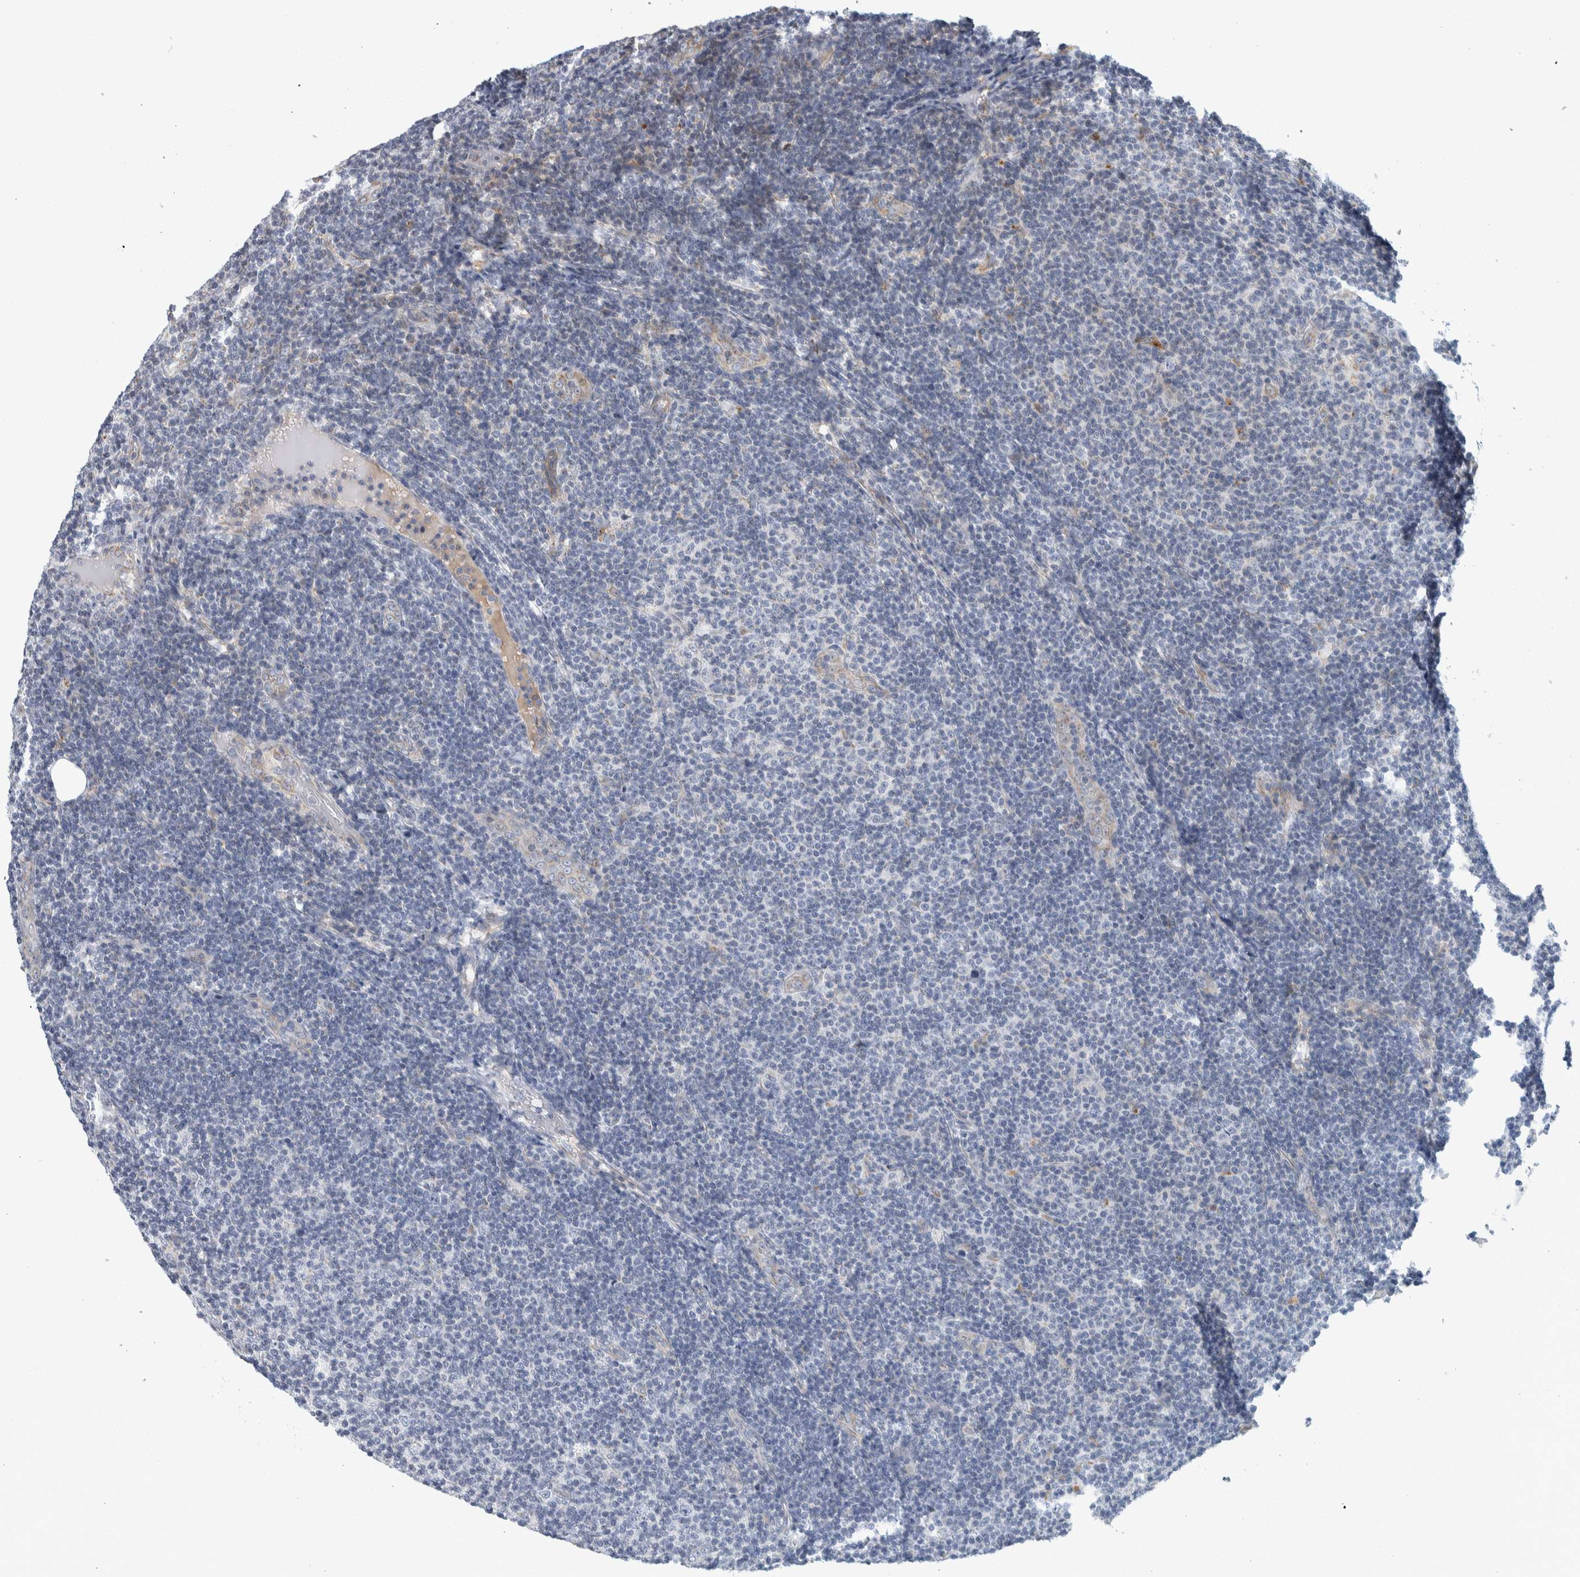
{"staining": {"intensity": "negative", "quantity": "none", "location": "none"}, "tissue": "lymphoma", "cell_type": "Tumor cells", "image_type": "cancer", "snomed": [{"axis": "morphology", "description": "Malignant lymphoma, non-Hodgkin's type, Low grade"}, {"axis": "topography", "description": "Lymph node"}], "caption": "Histopathology image shows no significant protein expression in tumor cells of low-grade malignant lymphoma, non-Hodgkin's type. (DAB (3,3'-diaminobenzidine) IHC visualized using brightfield microscopy, high magnification).", "gene": "AFP", "patient": {"sex": "male", "age": 83}}